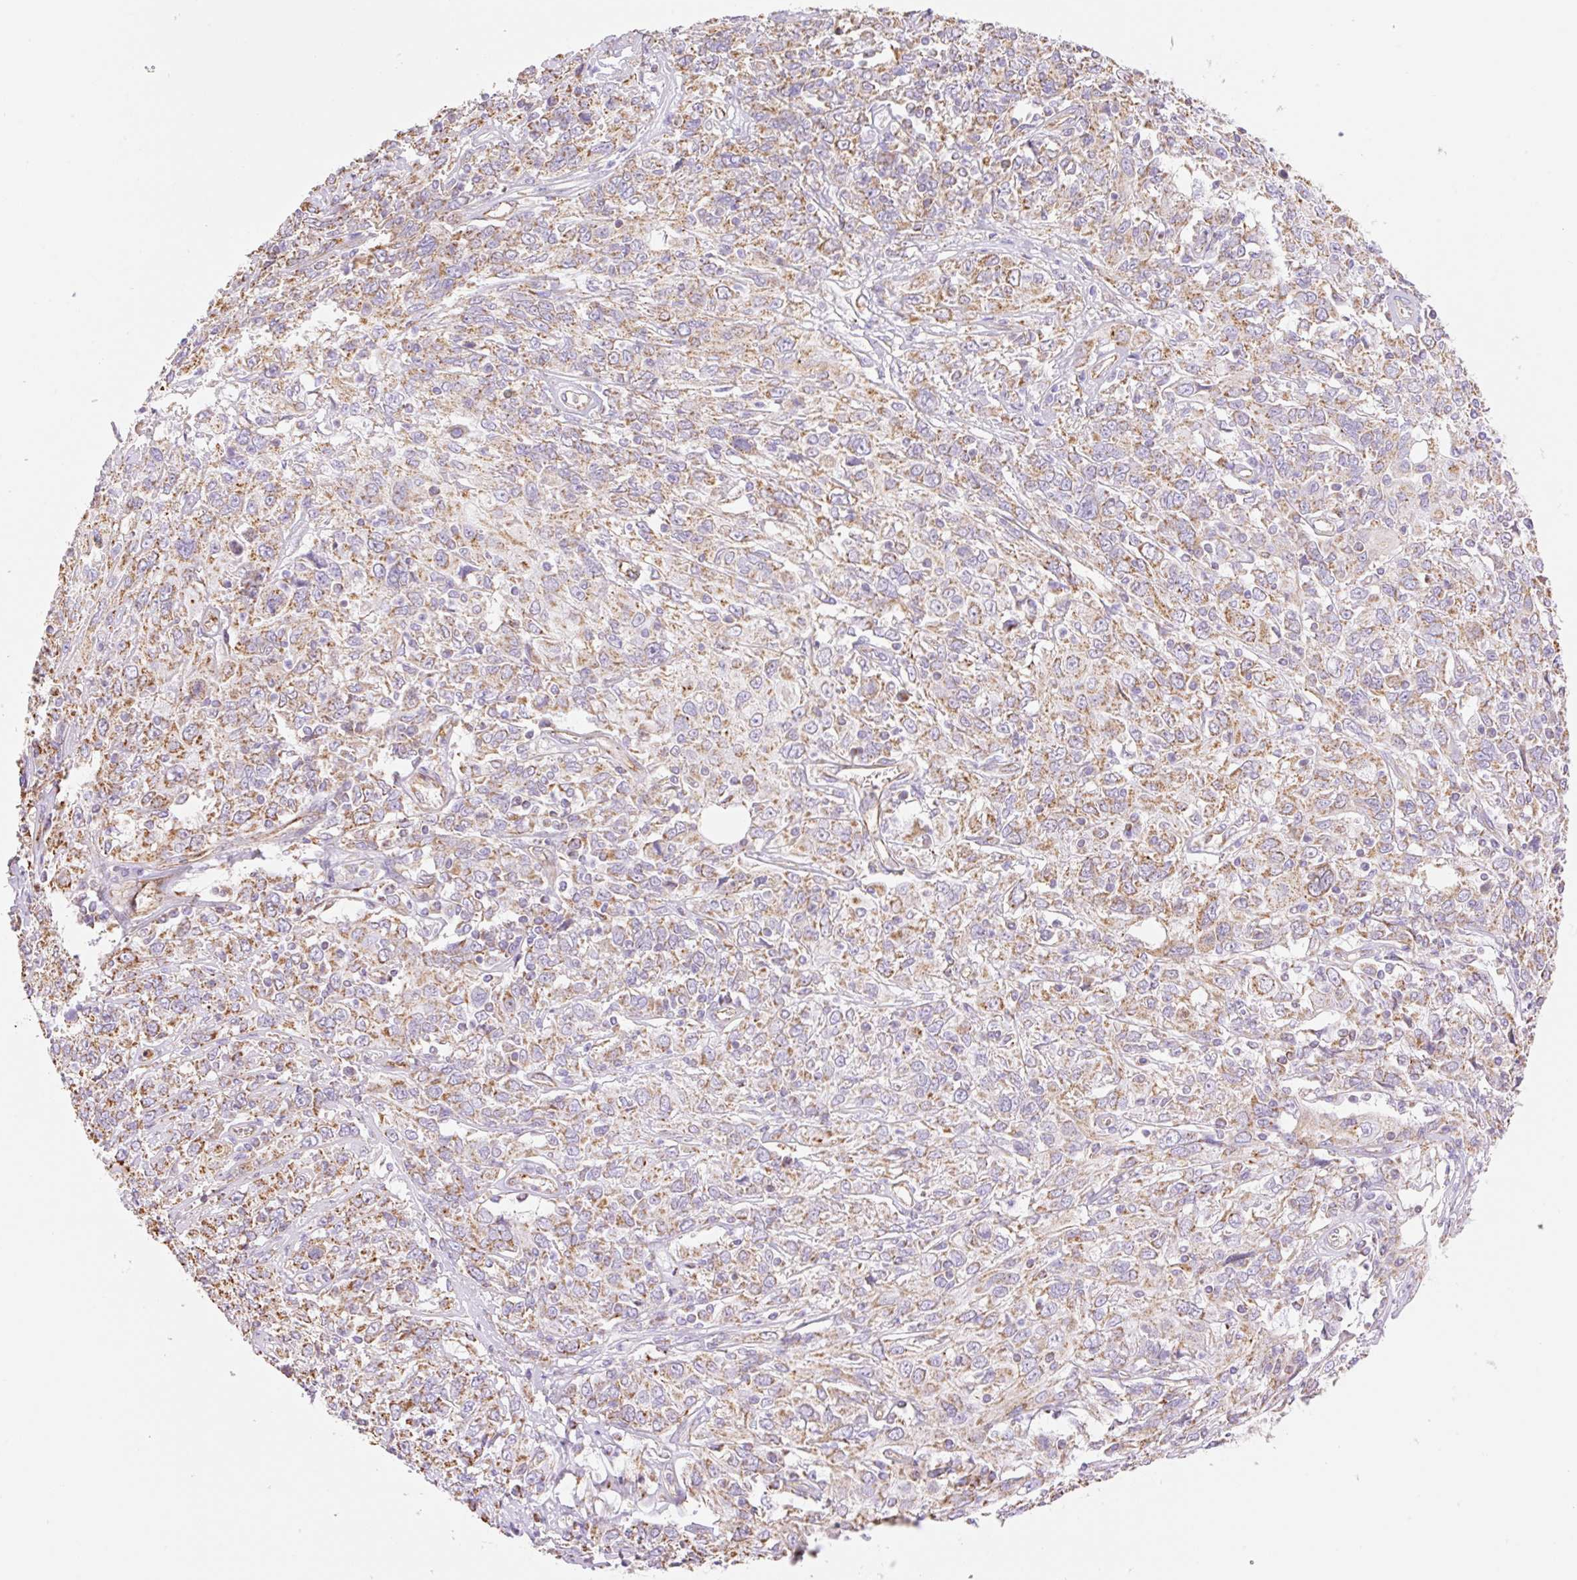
{"staining": {"intensity": "moderate", "quantity": "25%-75%", "location": "cytoplasmic/membranous"}, "tissue": "cervical cancer", "cell_type": "Tumor cells", "image_type": "cancer", "snomed": [{"axis": "morphology", "description": "Squamous cell carcinoma, NOS"}, {"axis": "topography", "description": "Cervix"}], "caption": "Moderate cytoplasmic/membranous positivity for a protein is seen in approximately 25%-75% of tumor cells of squamous cell carcinoma (cervical) using immunohistochemistry (IHC).", "gene": "ESAM", "patient": {"sex": "female", "age": 46}}